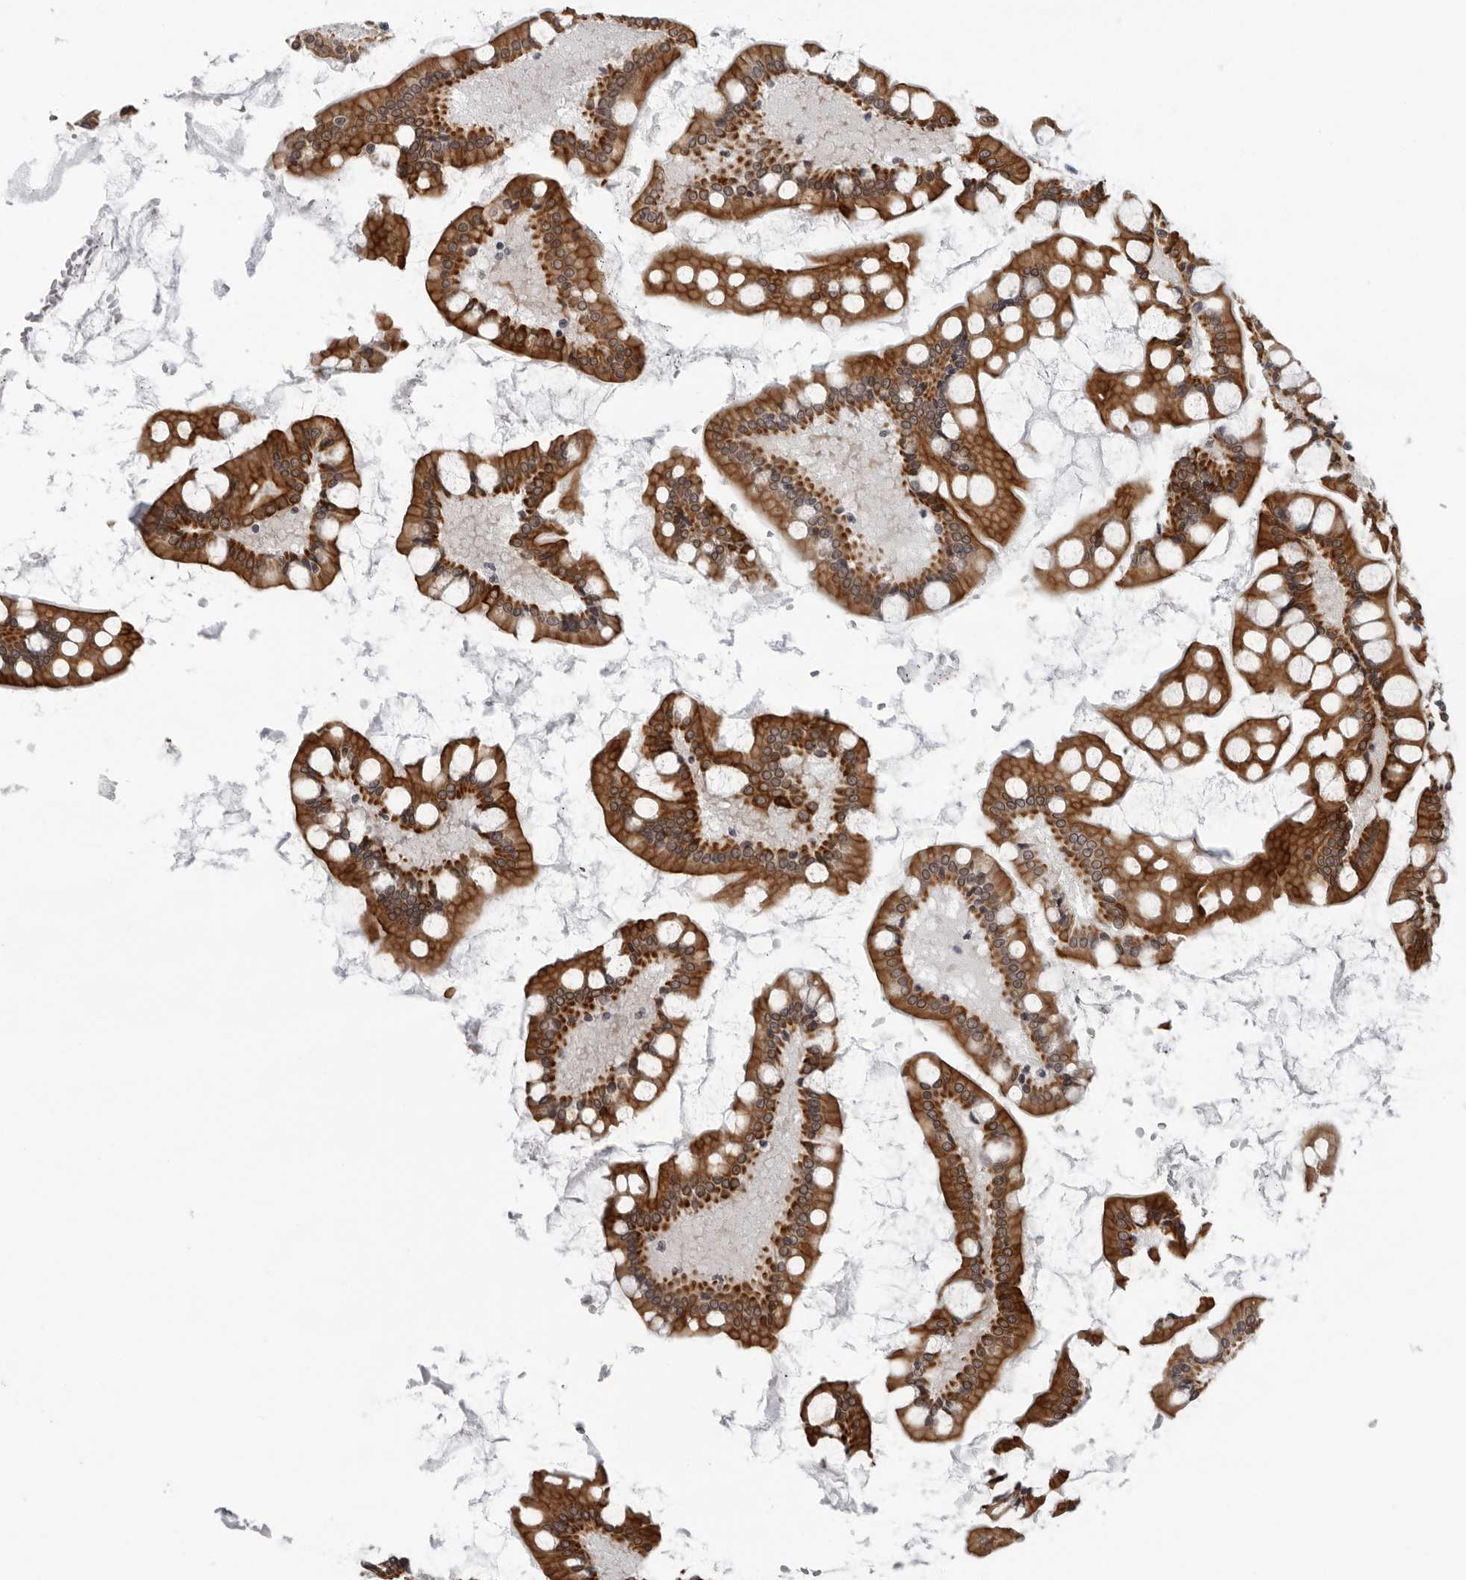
{"staining": {"intensity": "moderate", "quantity": ">75%", "location": "cytoplasmic/membranous"}, "tissue": "small intestine", "cell_type": "Glandular cells", "image_type": "normal", "snomed": [{"axis": "morphology", "description": "Normal tissue, NOS"}, {"axis": "topography", "description": "Small intestine"}], "caption": "Immunohistochemical staining of benign human small intestine demonstrates medium levels of moderate cytoplasmic/membranous staining in approximately >75% of glandular cells.", "gene": "CCDC28B", "patient": {"sex": "male", "age": 41}}